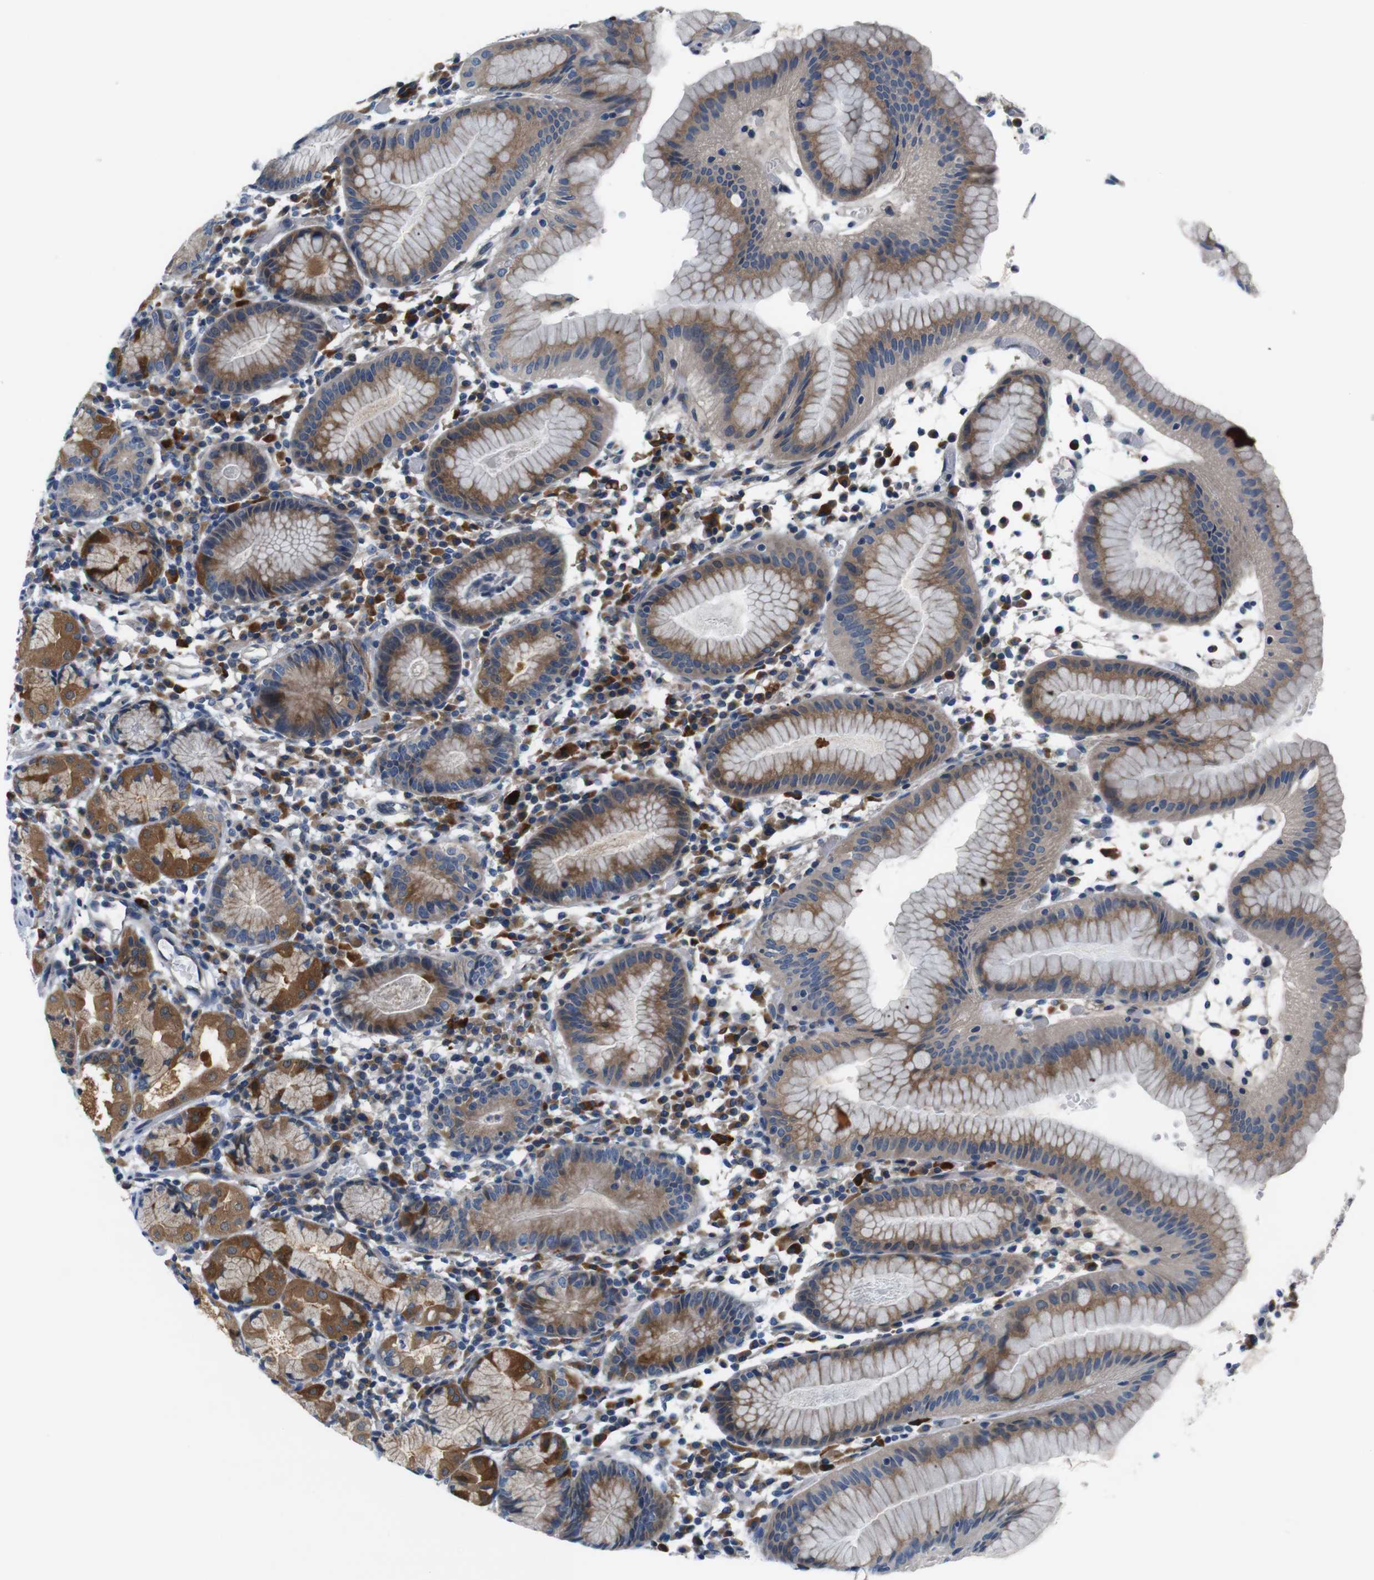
{"staining": {"intensity": "moderate", "quantity": ">75%", "location": "cytoplasmic/membranous"}, "tissue": "stomach", "cell_type": "Glandular cells", "image_type": "normal", "snomed": [{"axis": "morphology", "description": "Normal tissue, NOS"}, {"axis": "topography", "description": "Stomach"}, {"axis": "topography", "description": "Stomach, lower"}], "caption": "Stomach stained with immunohistochemistry (IHC) demonstrates moderate cytoplasmic/membranous staining in approximately >75% of glandular cells.", "gene": "JAK1", "patient": {"sex": "female", "age": 75}}